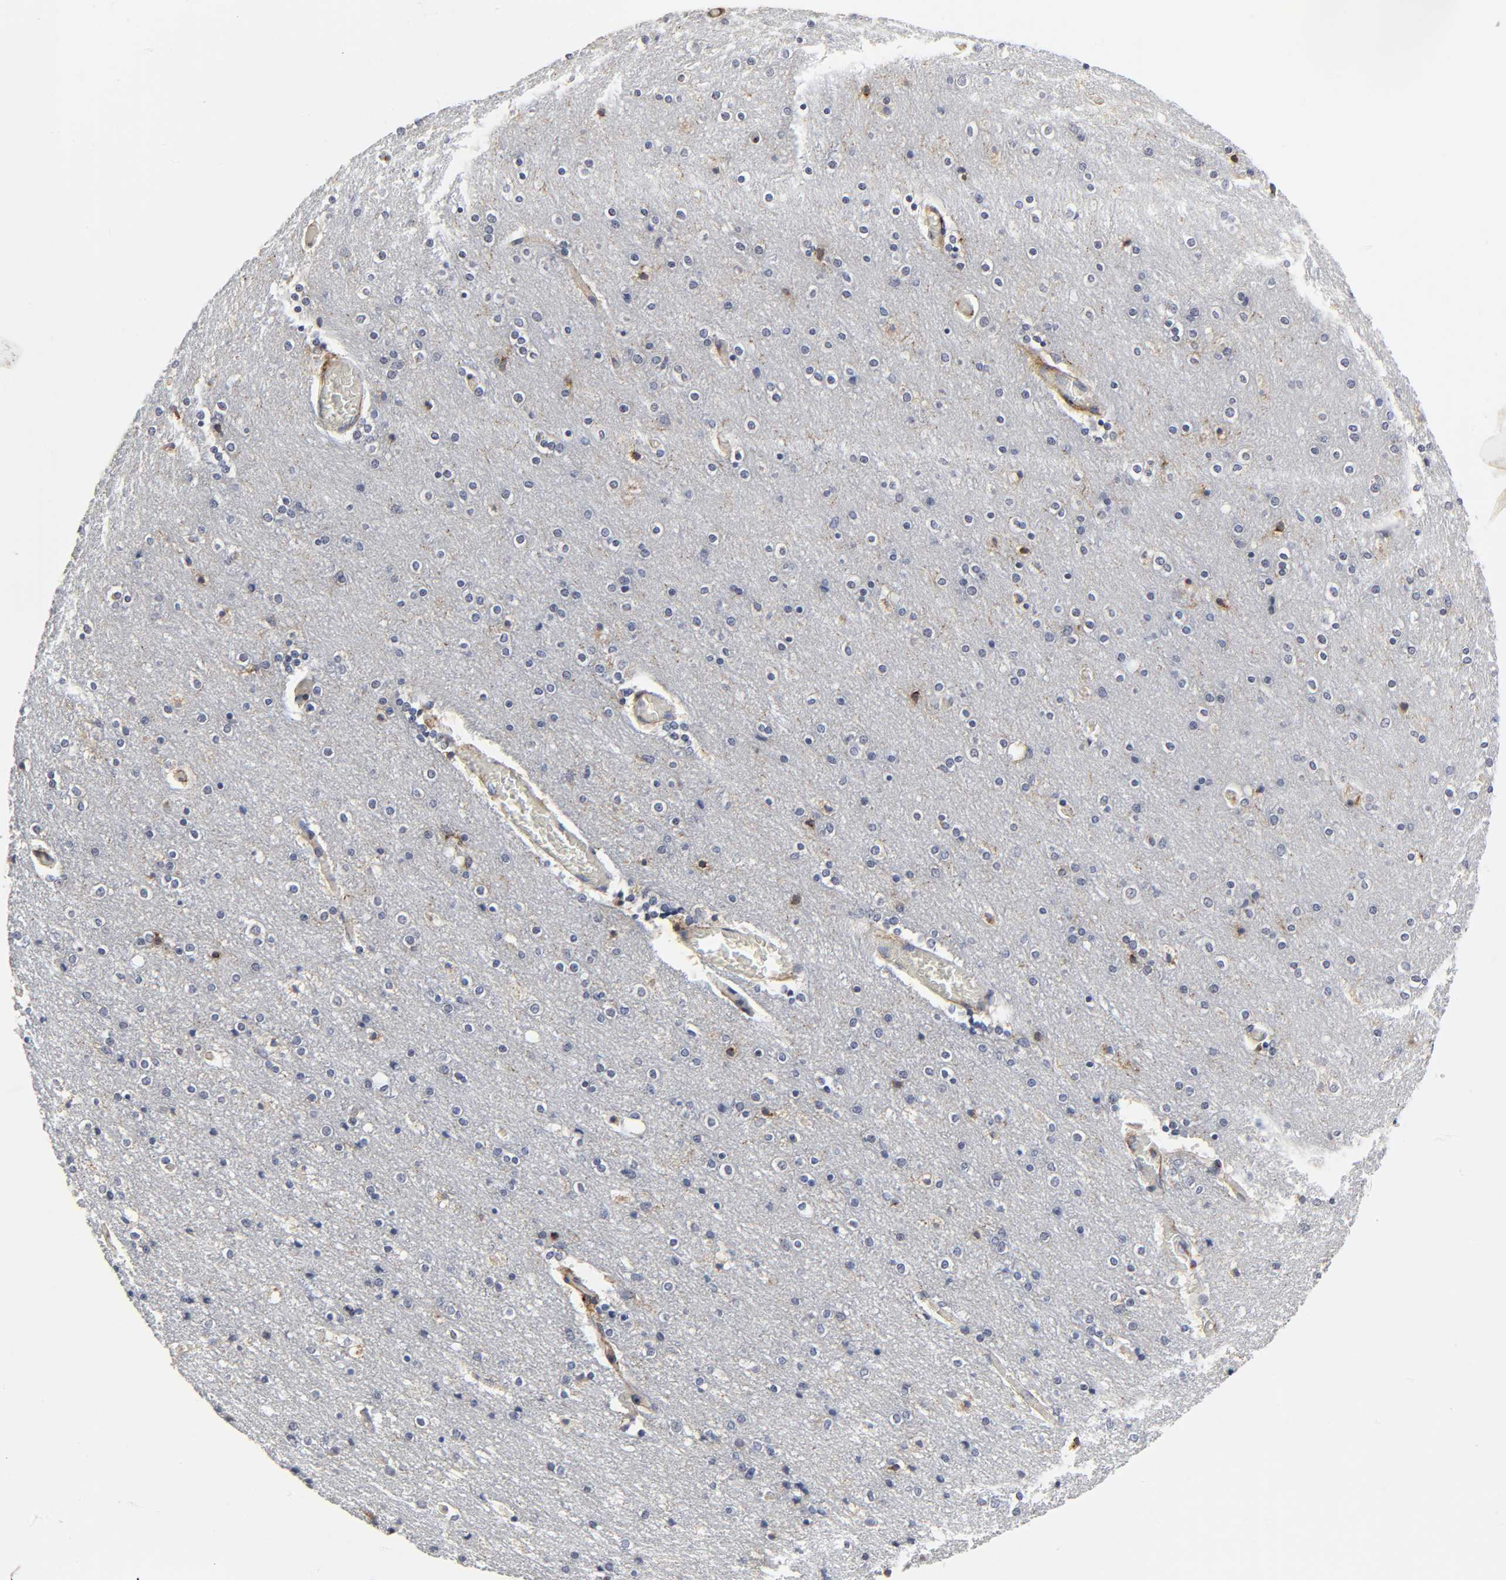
{"staining": {"intensity": "moderate", "quantity": ">75%", "location": "cytoplasmic/membranous"}, "tissue": "cerebral cortex", "cell_type": "Endothelial cells", "image_type": "normal", "snomed": [{"axis": "morphology", "description": "Normal tissue, NOS"}, {"axis": "topography", "description": "Cerebral cortex"}], "caption": "Cerebral cortex stained with DAB (3,3'-diaminobenzidine) immunohistochemistry displays medium levels of moderate cytoplasmic/membranous expression in about >75% of endothelial cells. (brown staining indicates protein expression, while blue staining denotes nuclei).", "gene": "LRP1", "patient": {"sex": "female", "age": 54}}